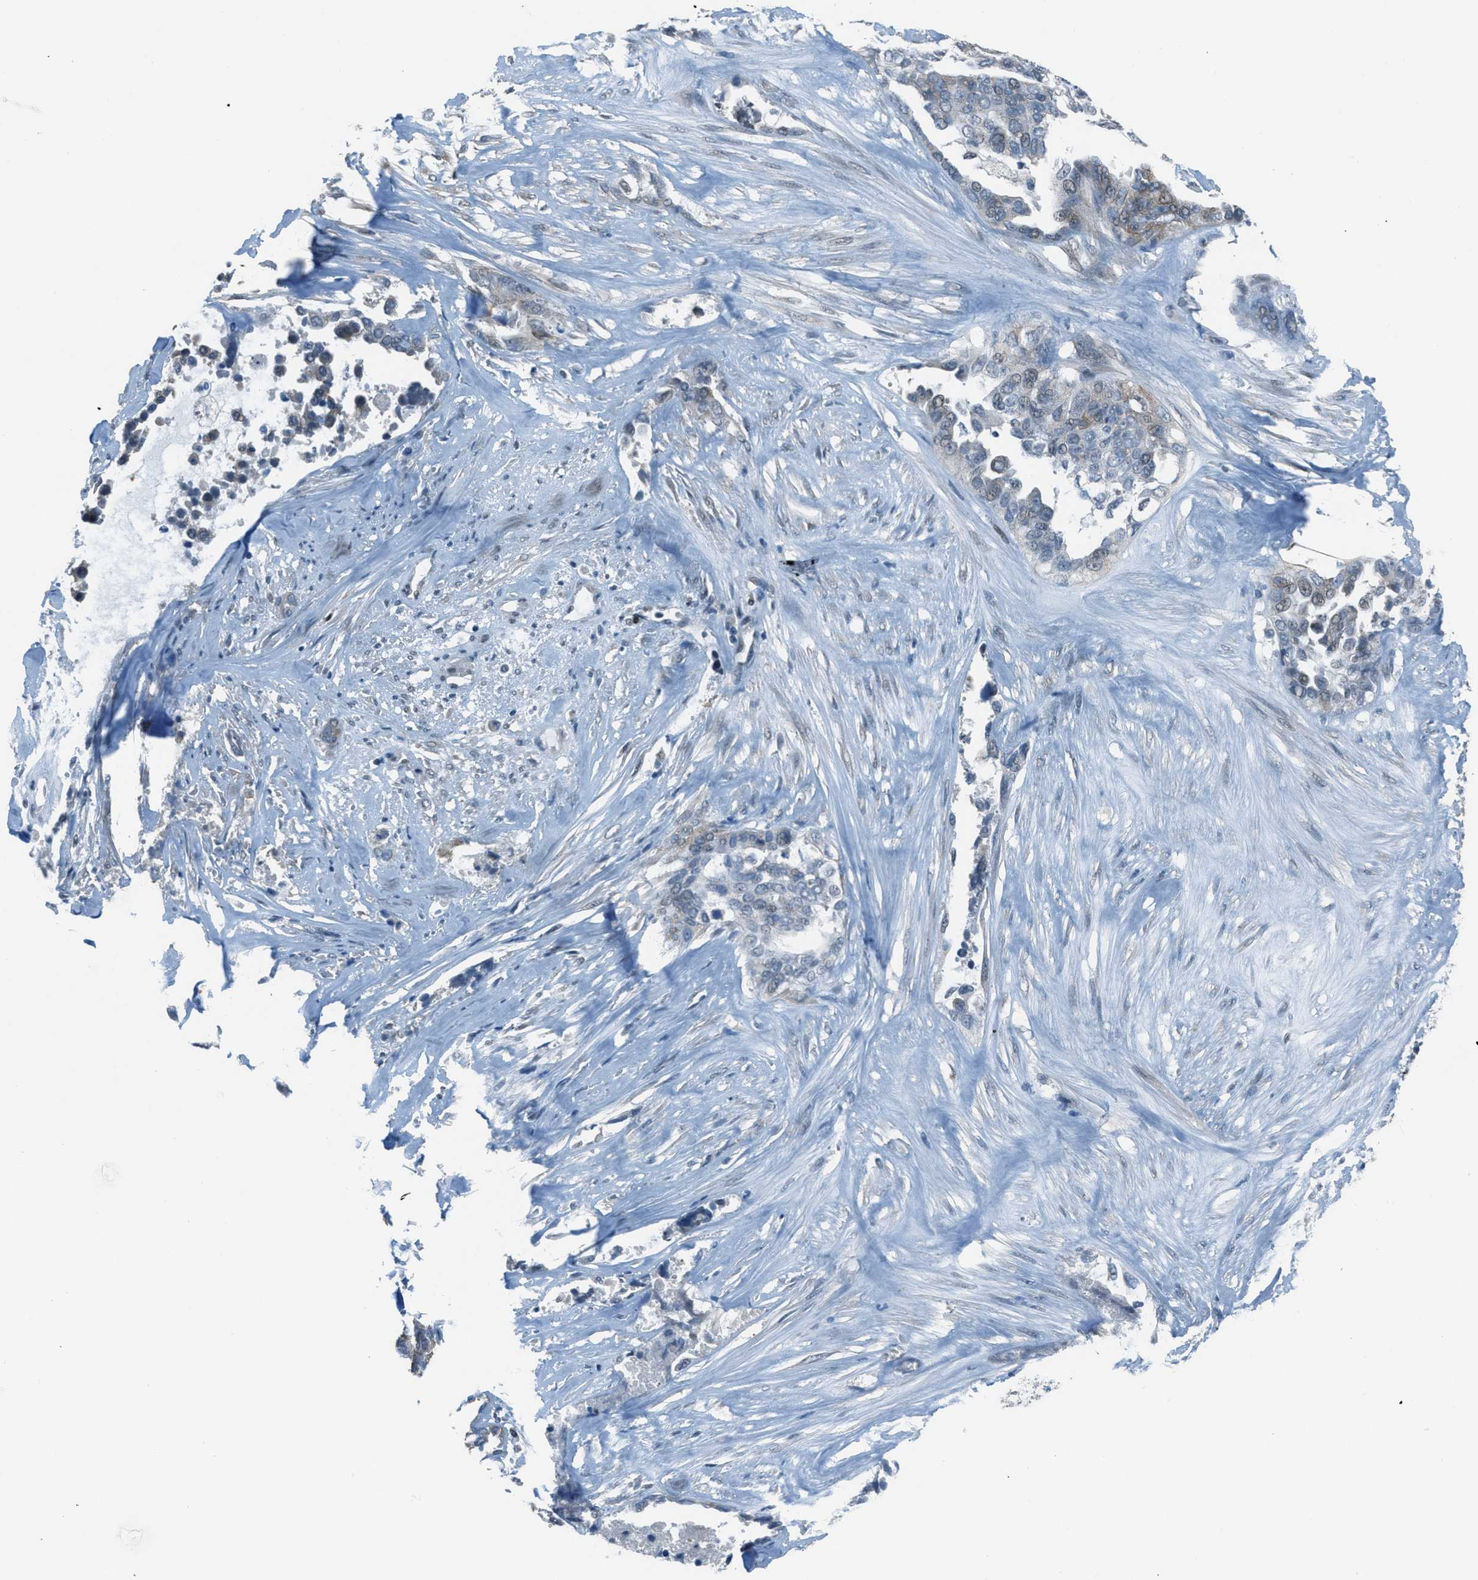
{"staining": {"intensity": "weak", "quantity": "<25%", "location": "cytoplasmic/membranous,nuclear"}, "tissue": "ovarian cancer", "cell_type": "Tumor cells", "image_type": "cancer", "snomed": [{"axis": "morphology", "description": "Cystadenocarcinoma, serous, NOS"}, {"axis": "topography", "description": "Ovary"}], "caption": "Protein analysis of ovarian cancer exhibits no significant staining in tumor cells.", "gene": "TCF3", "patient": {"sex": "female", "age": 44}}